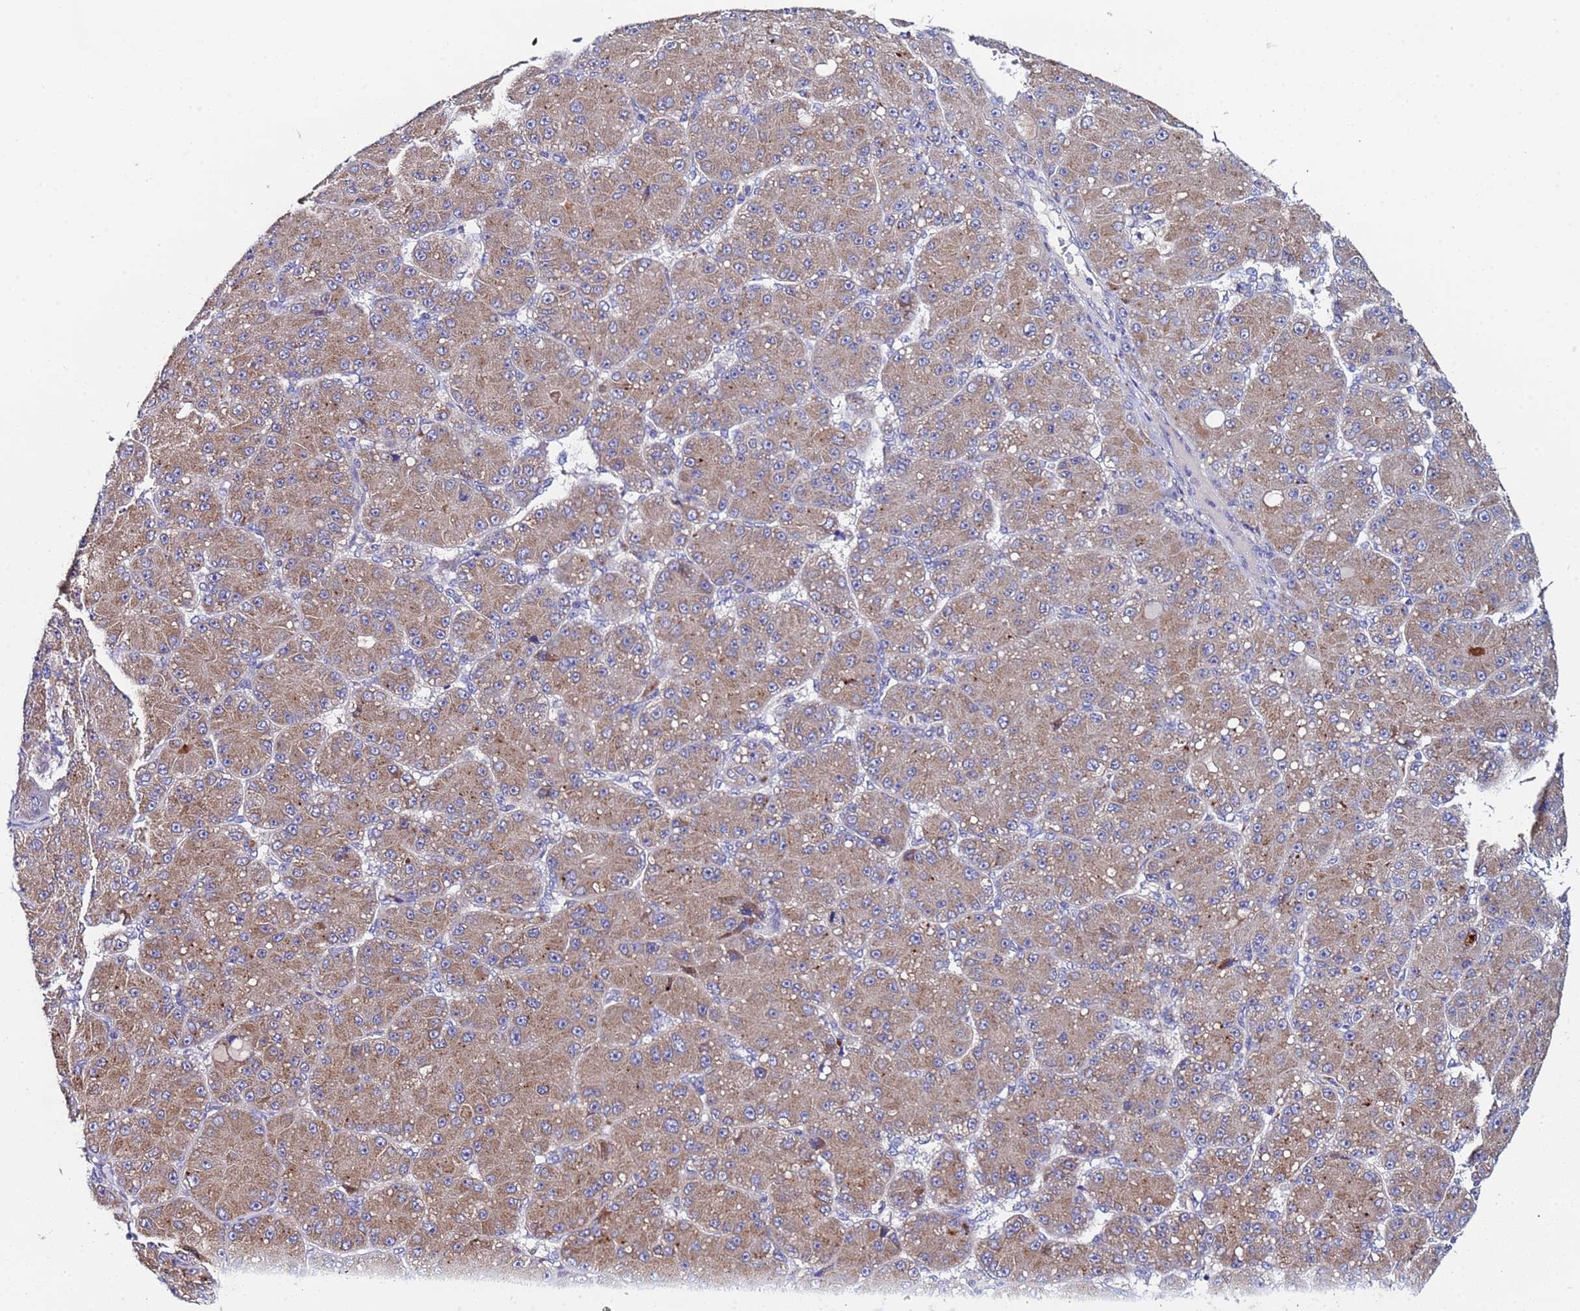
{"staining": {"intensity": "moderate", "quantity": ">75%", "location": "cytoplasmic/membranous"}, "tissue": "liver cancer", "cell_type": "Tumor cells", "image_type": "cancer", "snomed": [{"axis": "morphology", "description": "Carcinoma, Hepatocellular, NOS"}, {"axis": "topography", "description": "Liver"}], "caption": "Immunohistochemistry (DAB) staining of human liver hepatocellular carcinoma displays moderate cytoplasmic/membranous protein positivity in about >75% of tumor cells.", "gene": "ZNF248", "patient": {"sex": "male", "age": 67}}